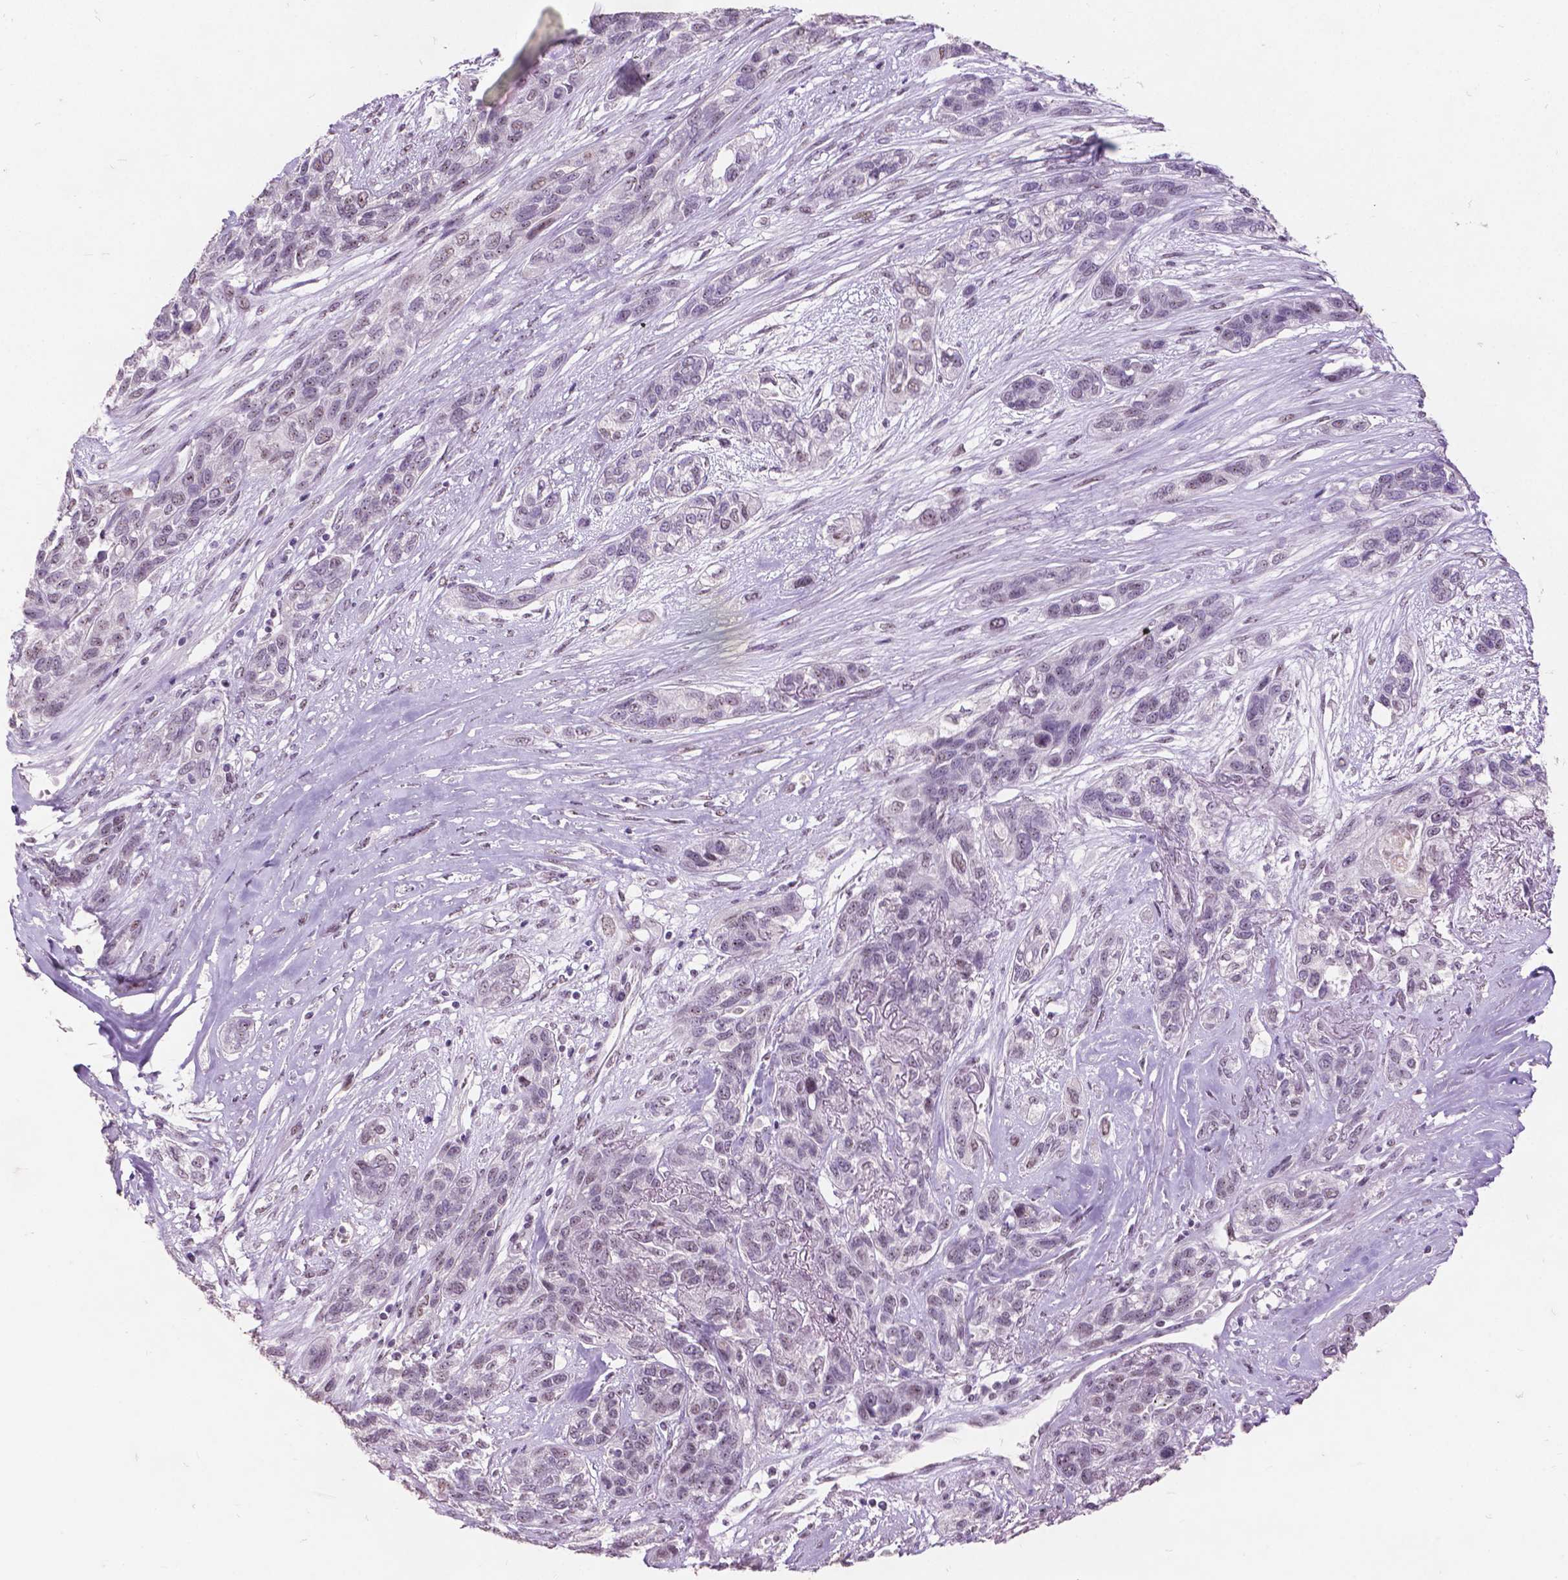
{"staining": {"intensity": "negative", "quantity": "none", "location": "none"}, "tissue": "lung cancer", "cell_type": "Tumor cells", "image_type": "cancer", "snomed": [{"axis": "morphology", "description": "Squamous cell carcinoma, NOS"}, {"axis": "topography", "description": "Lung"}], "caption": "This histopathology image is of lung cancer stained with immunohistochemistry to label a protein in brown with the nuclei are counter-stained blue. There is no staining in tumor cells.", "gene": "COIL", "patient": {"sex": "female", "age": 70}}